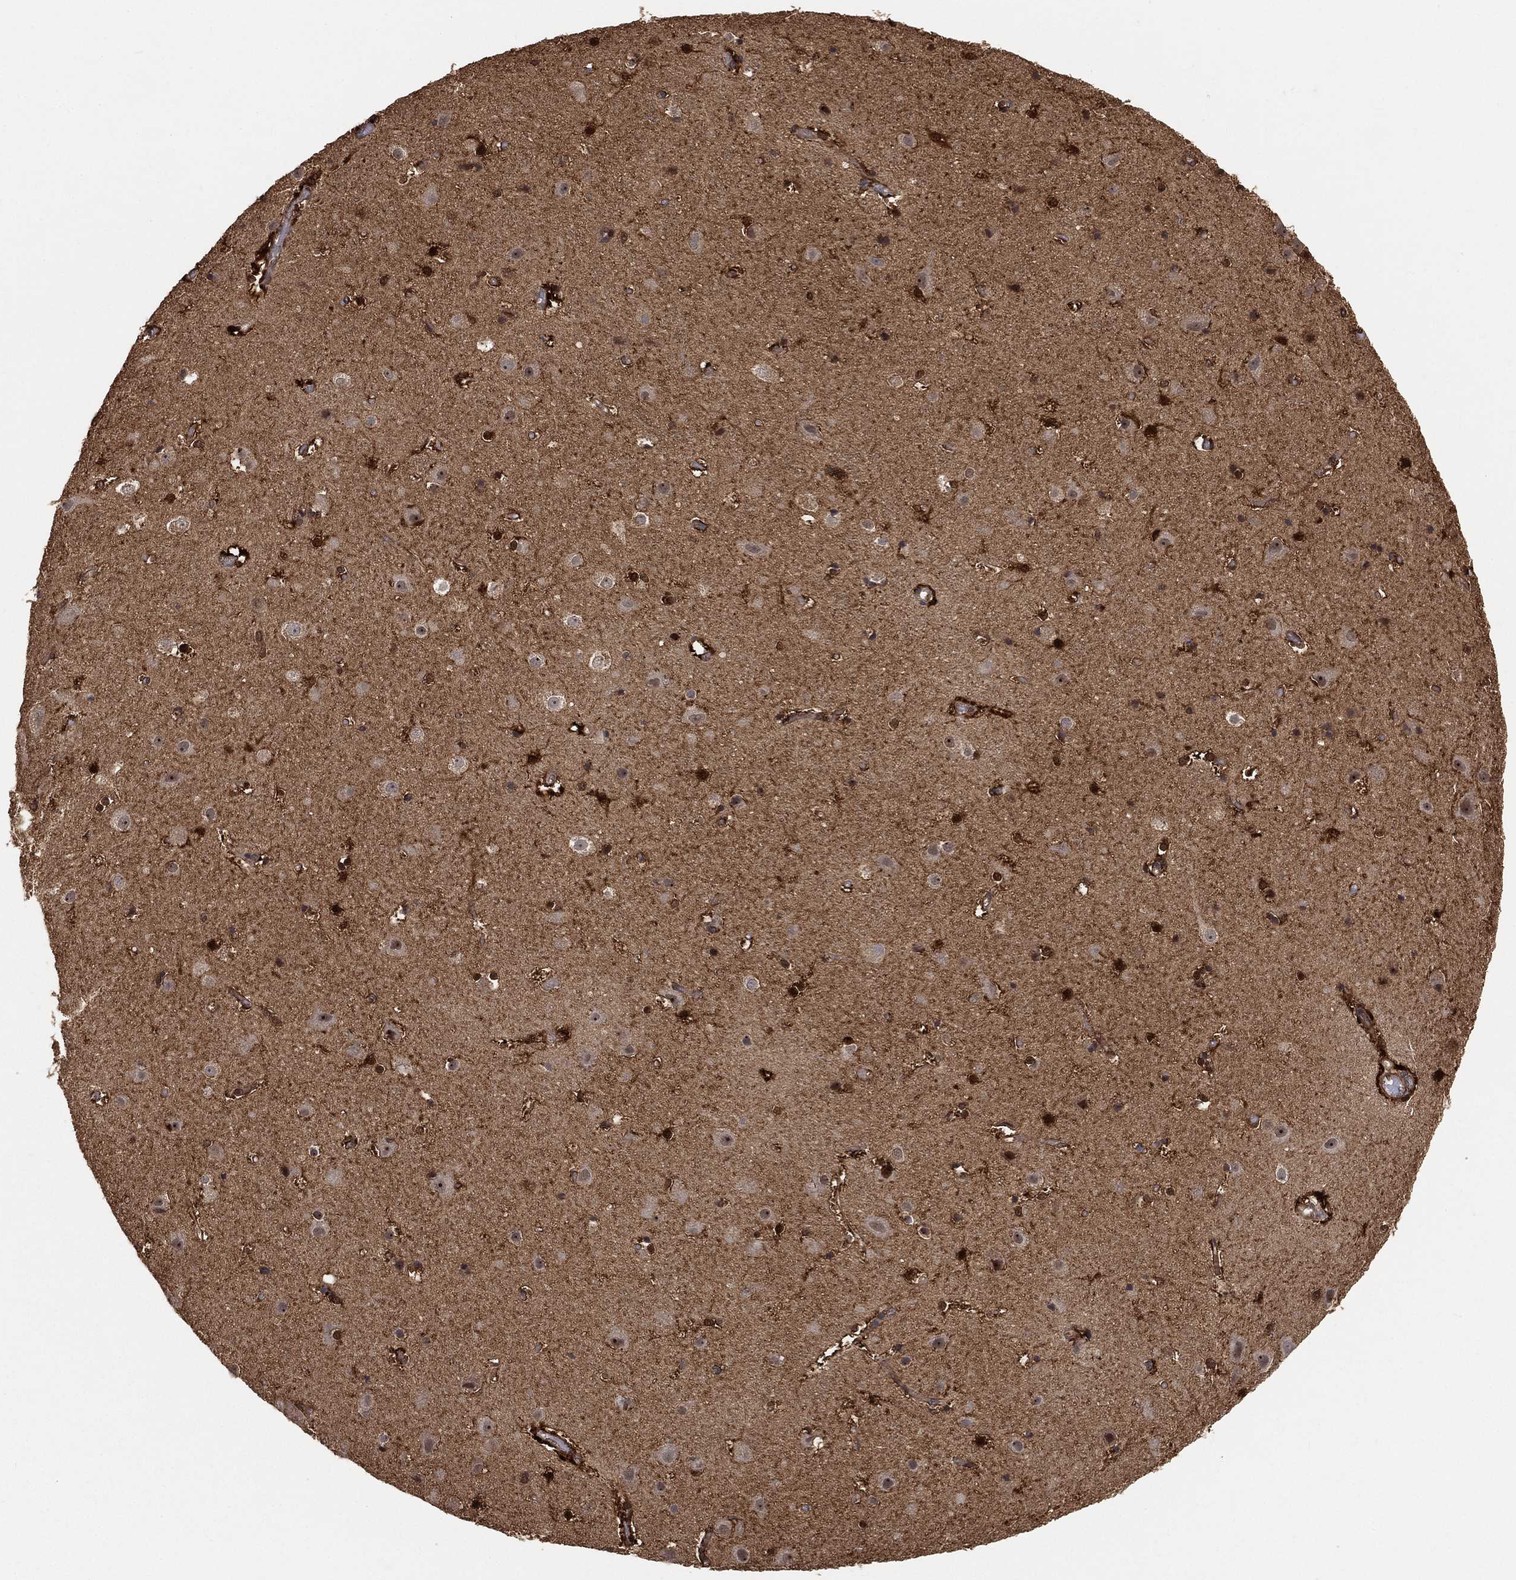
{"staining": {"intensity": "strong", "quantity": ">75%", "location": "cytoplasmic/membranous"}, "tissue": "cerebral cortex", "cell_type": "Endothelial cells", "image_type": "normal", "snomed": [{"axis": "morphology", "description": "Normal tissue, NOS"}, {"axis": "topography", "description": "Cerebral cortex"}], "caption": "Strong cytoplasmic/membranous positivity is identified in about >75% of endothelial cells in unremarkable cerebral cortex.", "gene": "CRYL1", "patient": {"sex": "female", "age": 52}}